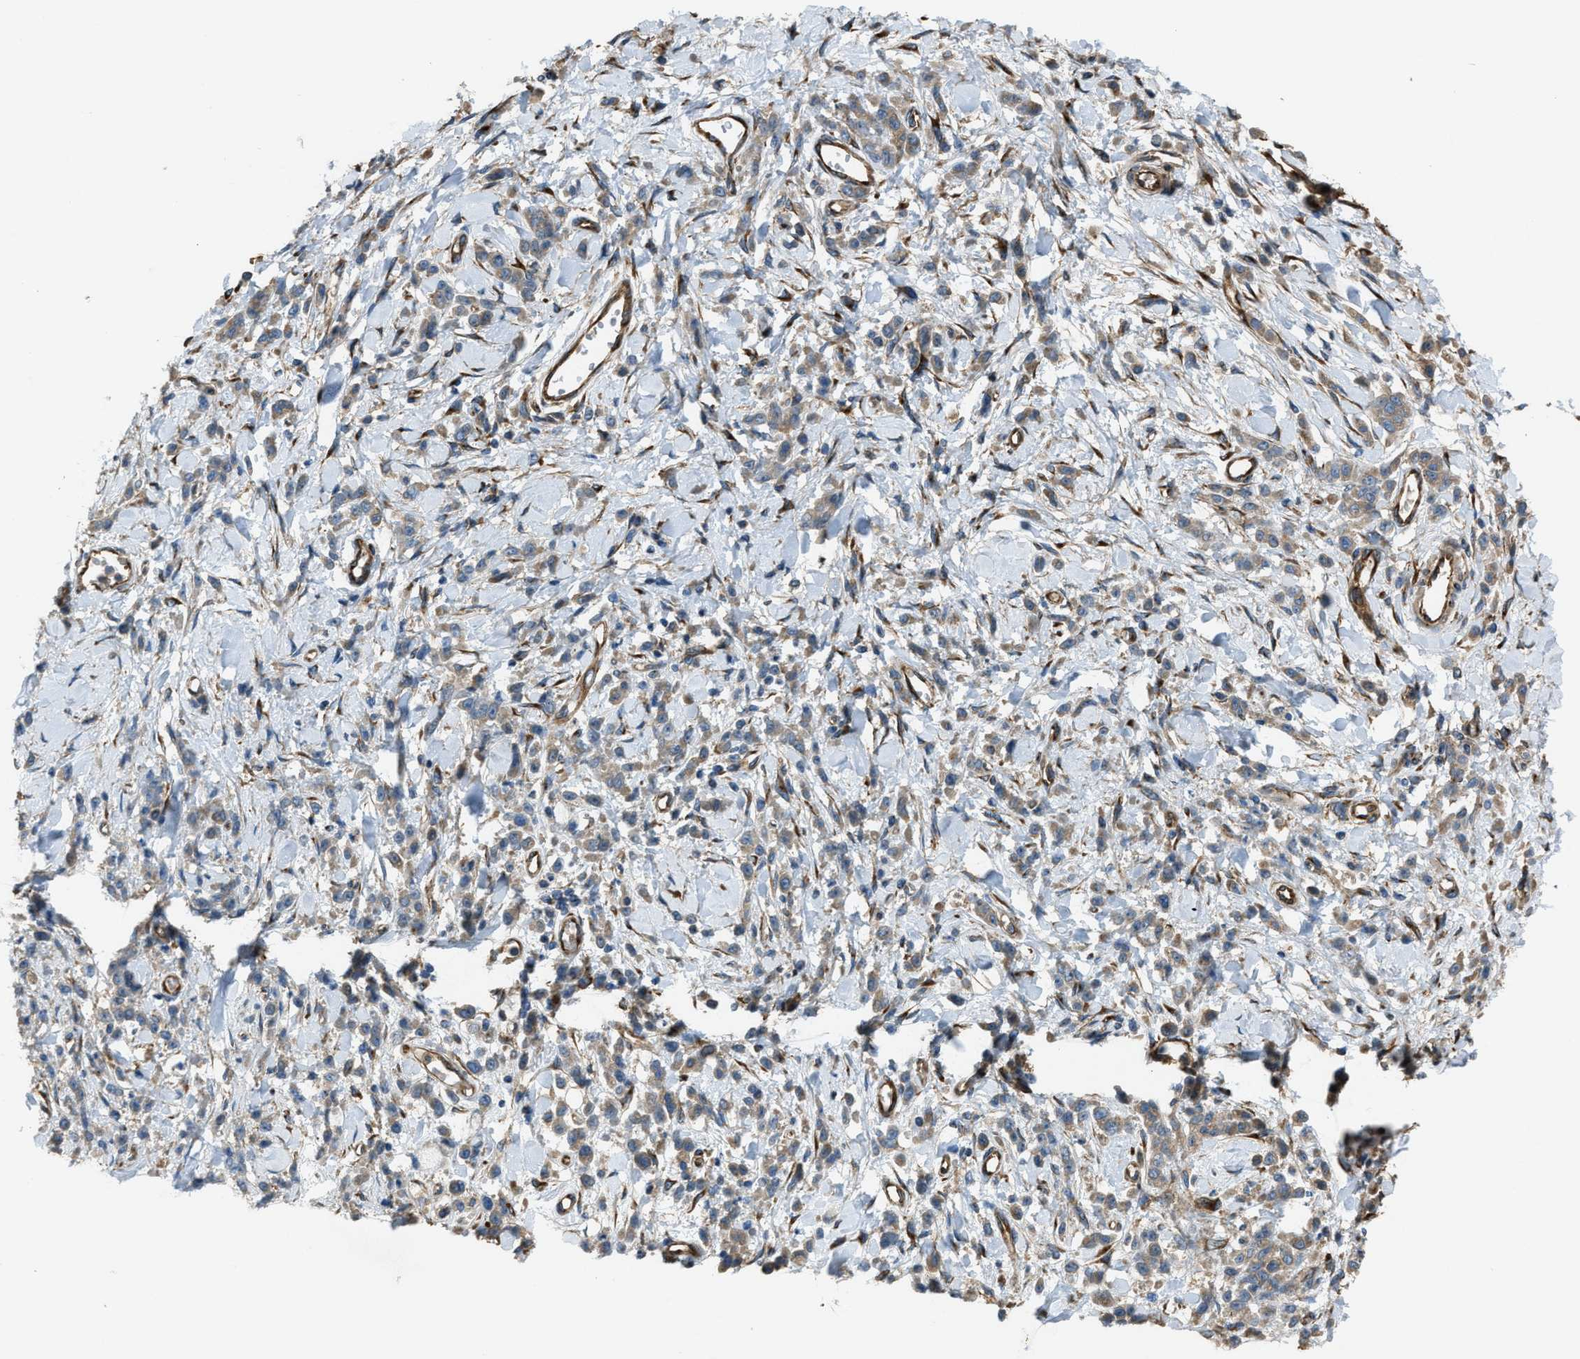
{"staining": {"intensity": "weak", "quantity": ">75%", "location": "cytoplasmic/membranous"}, "tissue": "stomach cancer", "cell_type": "Tumor cells", "image_type": "cancer", "snomed": [{"axis": "morphology", "description": "Normal tissue, NOS"}, {"axis": "morphology", "description": "Adenocarcinoma, NOS"}, {"axis": "topography", "description": "Stomach"}], "caption": "IHC micrograph of adenocarcinoma (stomach) stained for a protein (brown), which exhibits low levels of weak cytoplasmic/membranous staining in about >75% of tumor cells.", "gene": "TRPC1", "patient": {"sex": "male", "age": 82}}